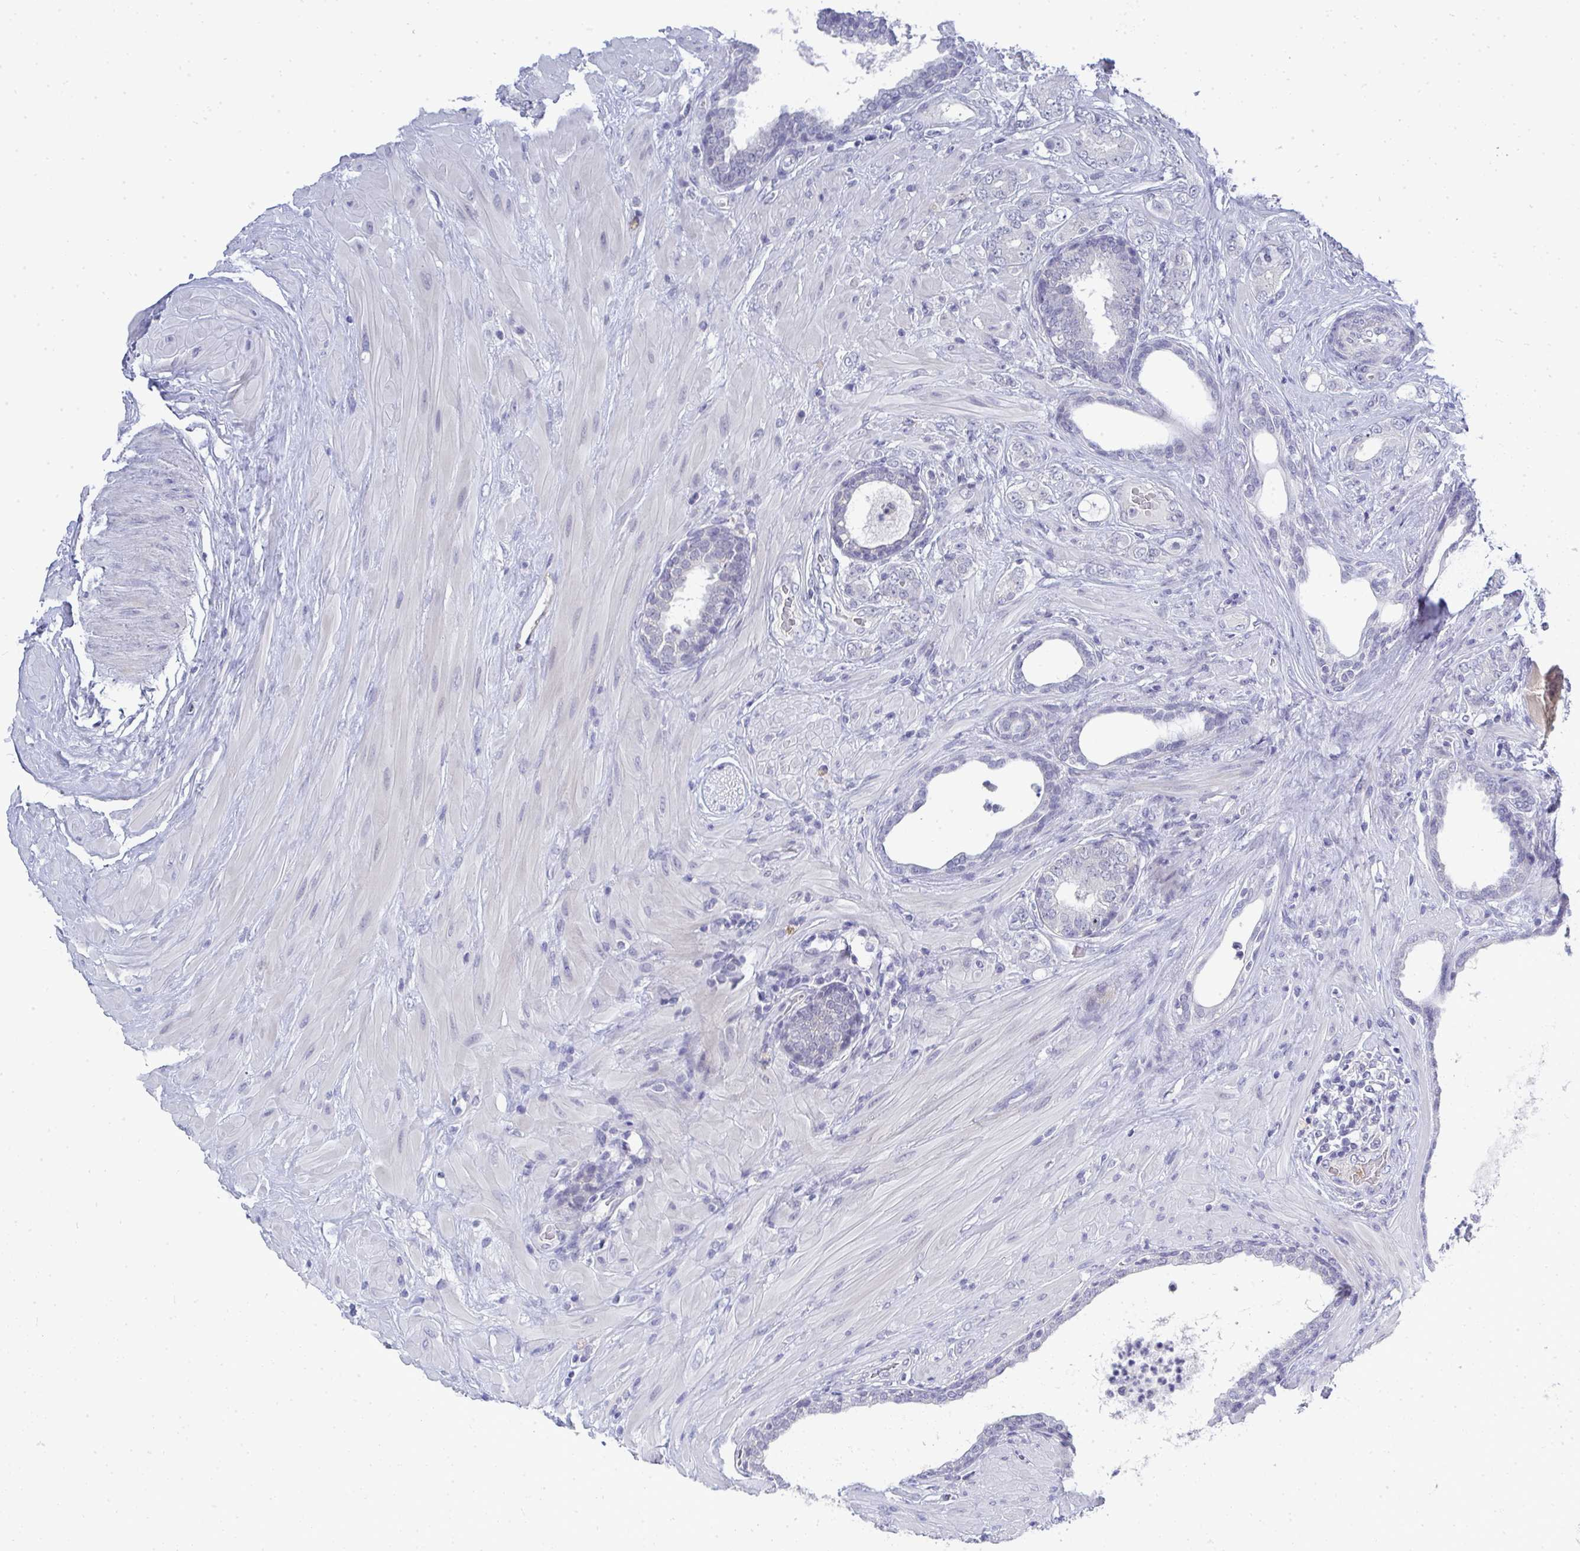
{"staining": {"intensity": "negative", "quantity": "none", "location": "none"}, "tissue": "prostate cancer", "cell_type": "Tumor cells", "image_type": "cancer", "snomed": [{"axis": "morphology", "description": "Adenocarcinoma, High grade"}, {"axis": "topography", "description": "Prostate"}], "caption": "IHC of human high-grade adenocarcinoma (prostate) exhibits no staining in tumor cells. Nuclei are stained in blue.", "gene": "TMEM82", "patient": {"sex": "male", "age": 62}}